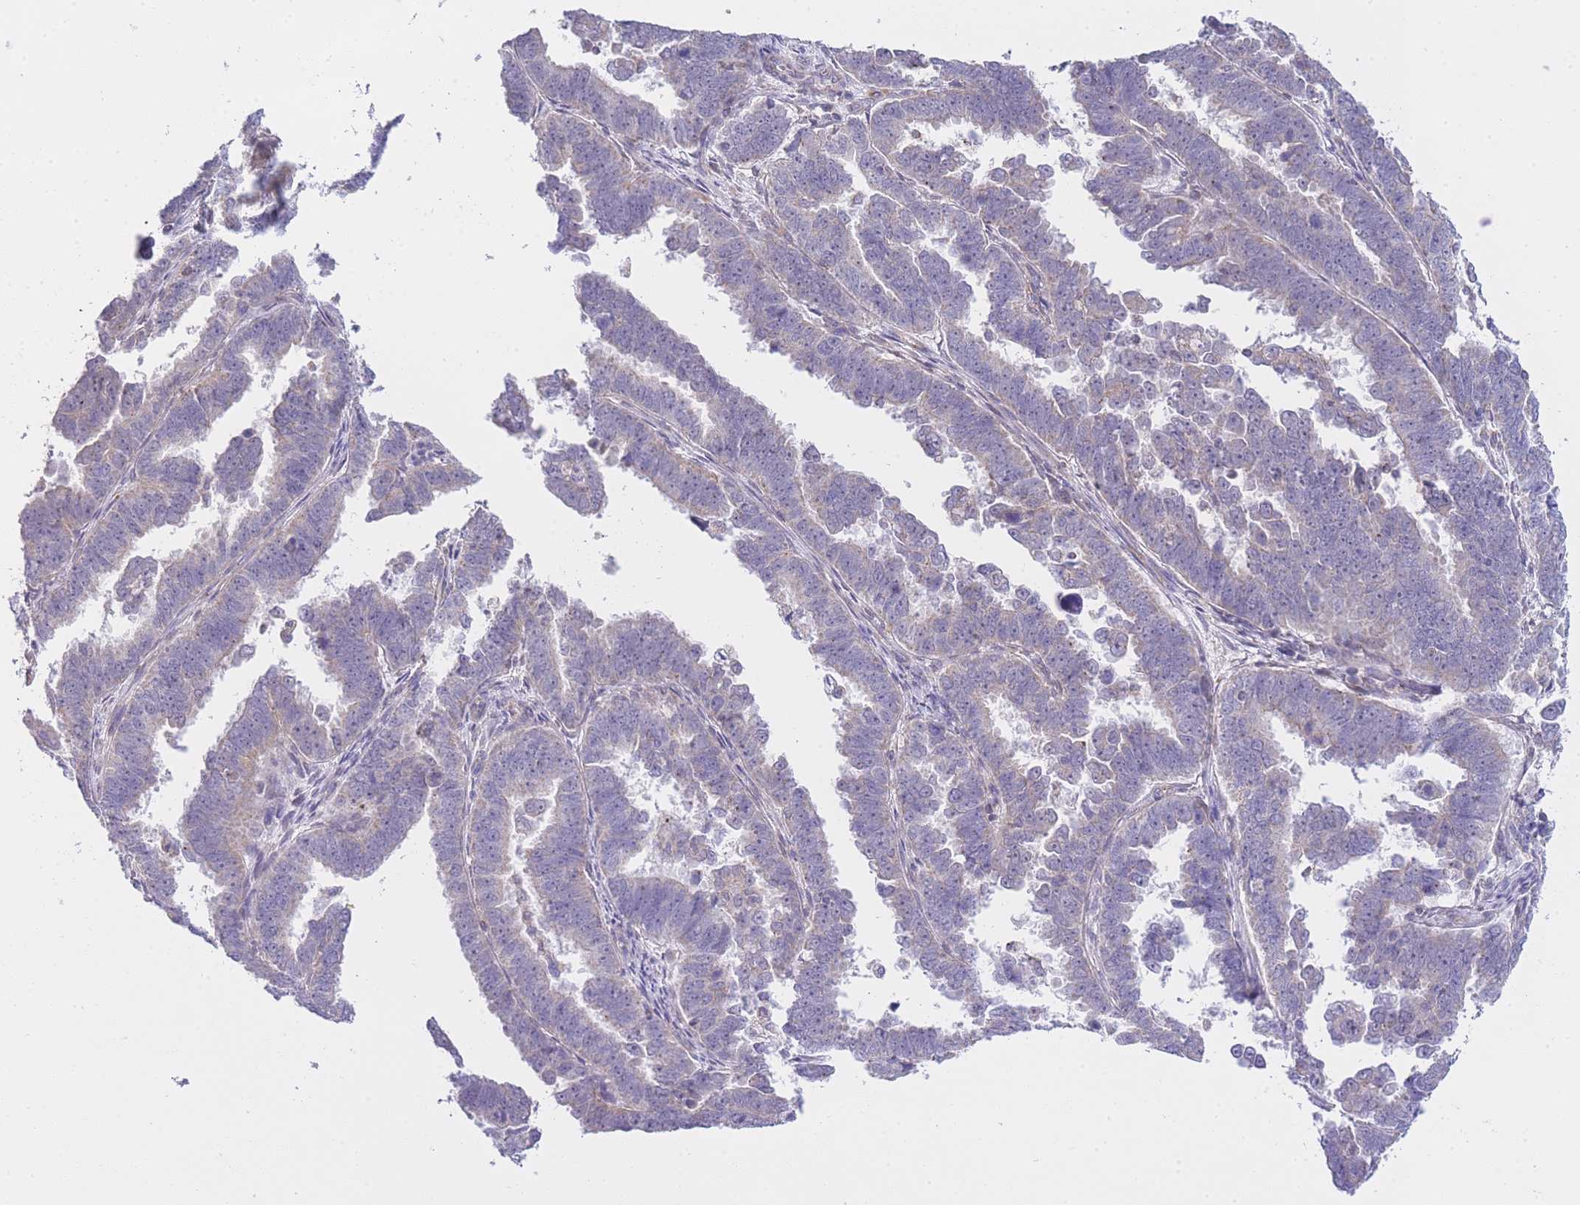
{"staining": {"intensity": "negative", "quantity": "none", "location": "none"}, "tissue": "endometrial cancer", "cell_type": "Tumor cells", "image_type": "cancer", "snomed": [{"axis": "morphology", "description": "Adenocarcinoma, NOS"}, {"axis": "topography", "description": "Endometrium"}], "caption": "There is no significant expression in tumor cells of endometrial adenocarcinoma. Brightfield microscopy of immunohistochemistry stained with DAB (brown) and hematoxylin (blue), captured at high magnification.", "gene": "CTBP1", "patient": {"sex": "female", "age": 75}}